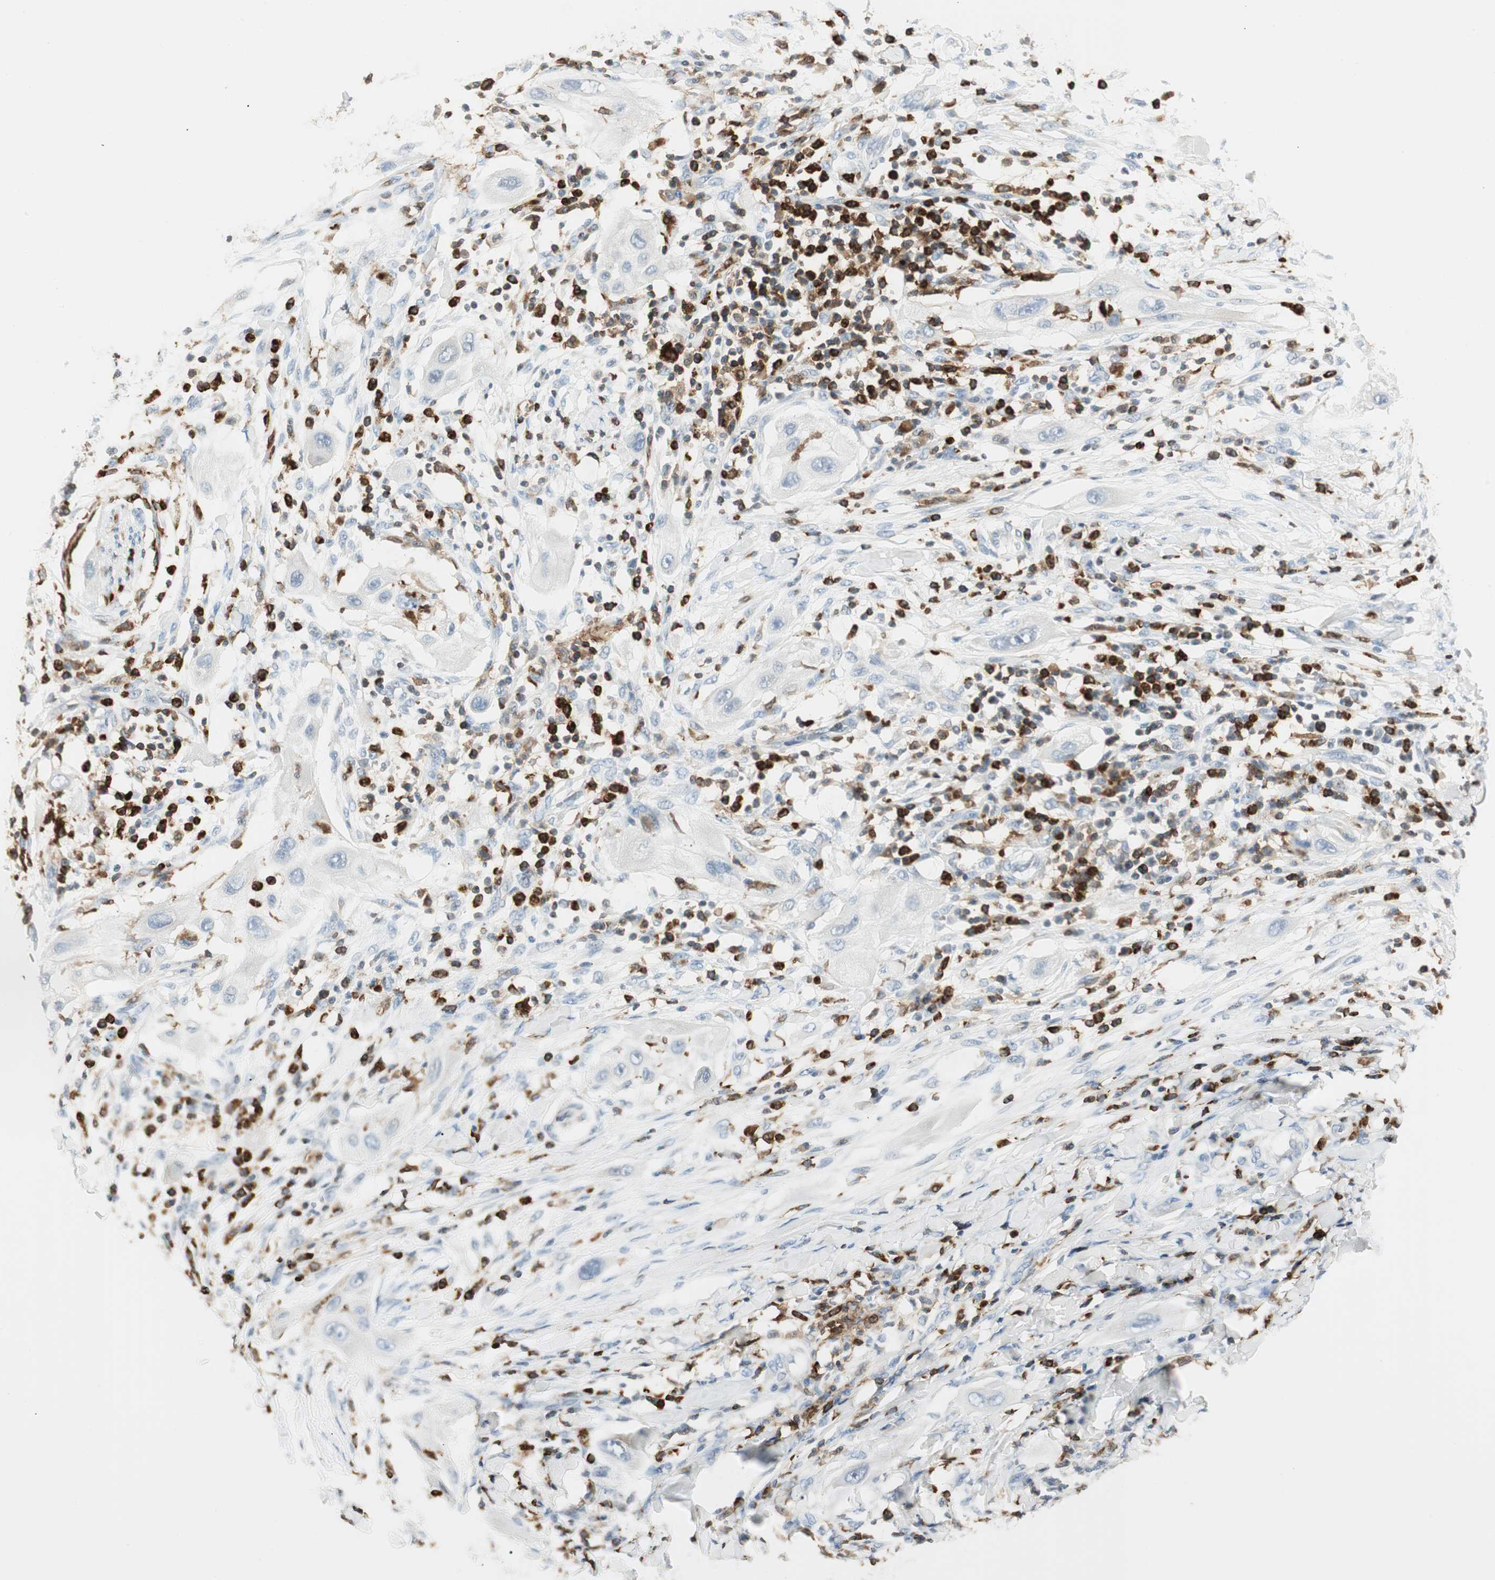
{"staining": {"intensity": "negative", "quantity": "none", "location": "none"}, "tissue": "lung cancer", "cell_type": "Tumor cells", "image_type": "cancer", "snomed": [{"axis": "morphology", "description": "Squamous cell carcinoma, NOS"}, {"axis": "topography", "description": "Lung"}], "caption": "There is no significant staining in tumor cells of lung cancer.", "gene": "ITGB2", "patient": {"sex": "female", "age": 47}}